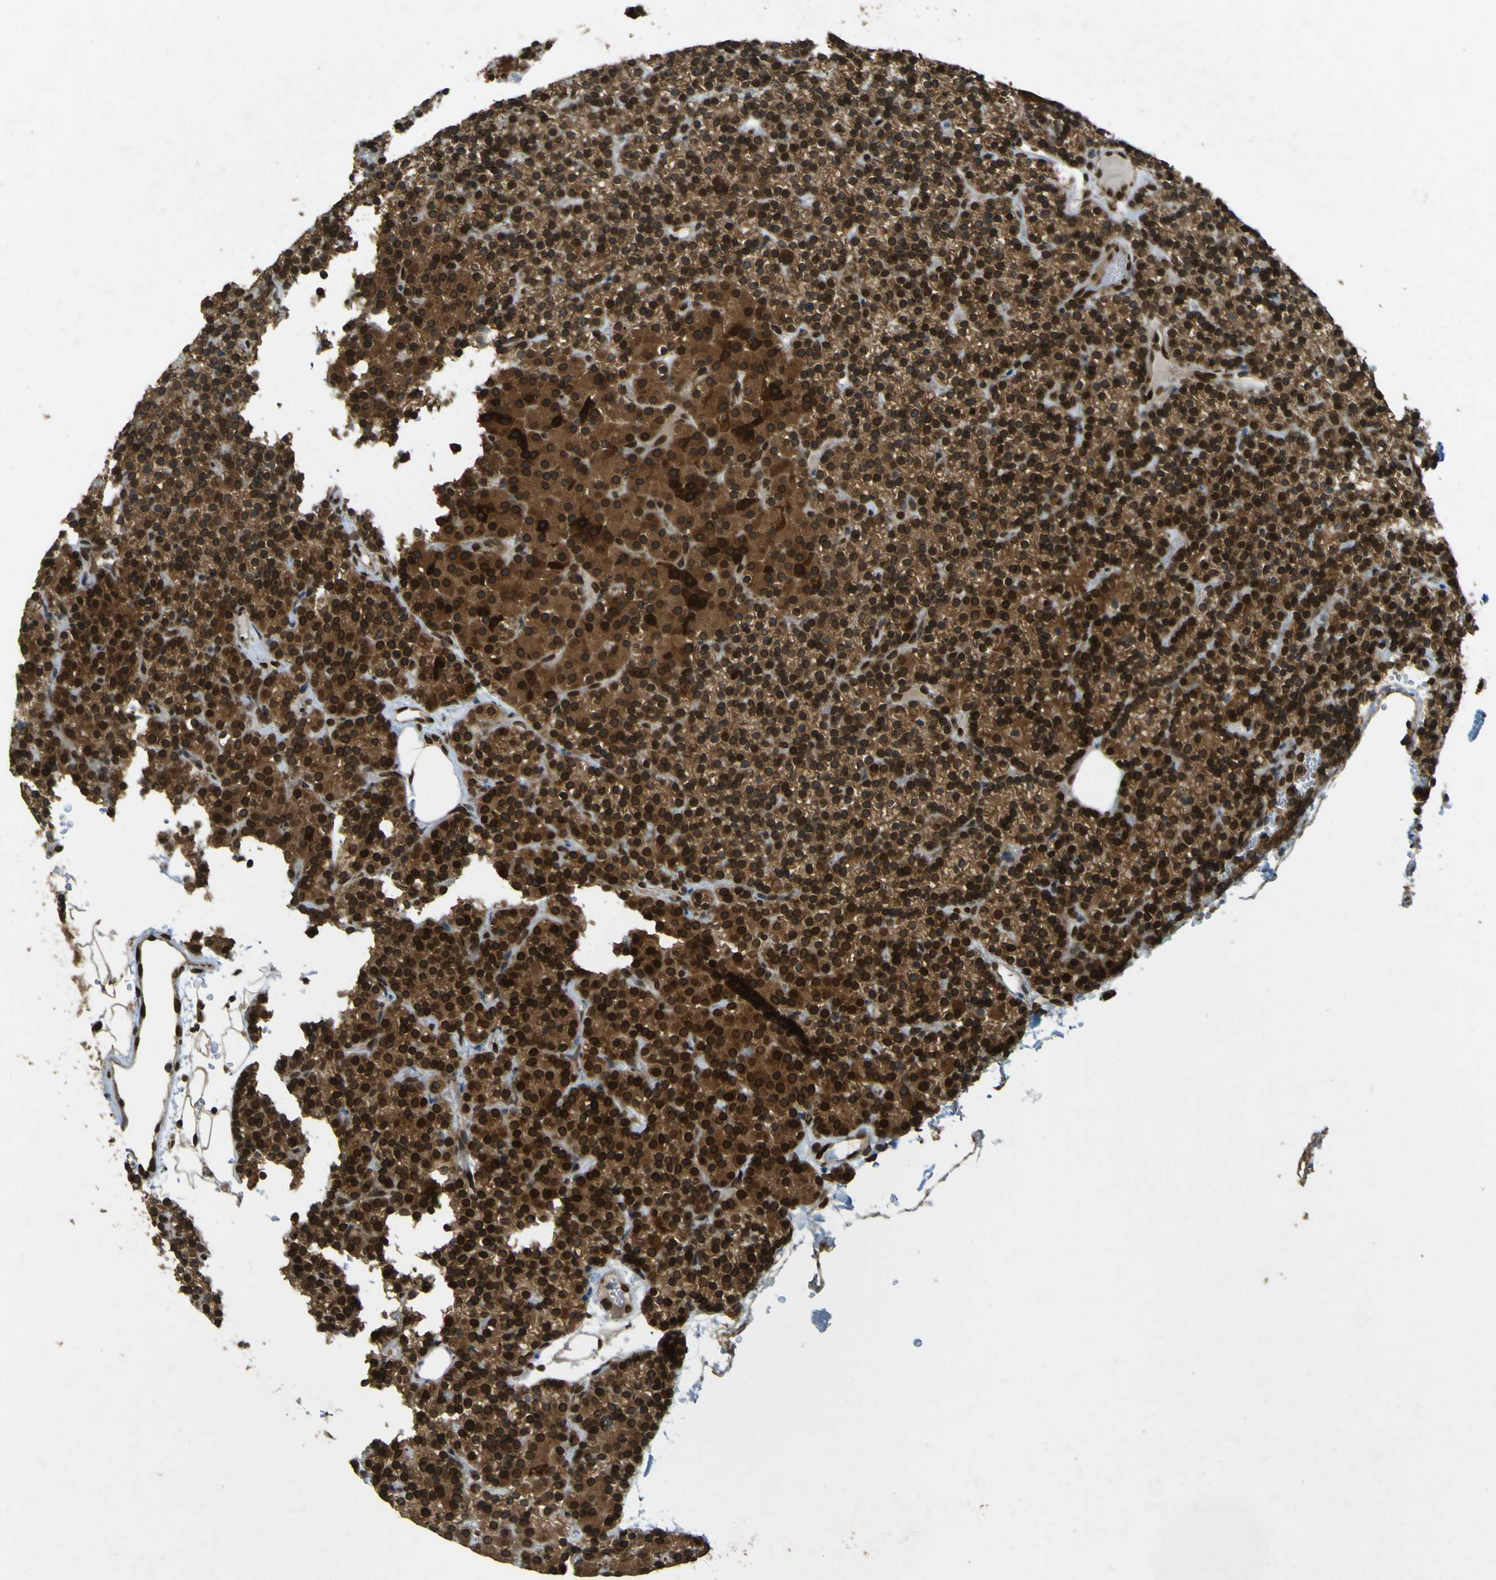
{"staining": {"intensity": "strong", "quantity": ">75%", "location": "cytoplasmic/membranous,nuclear"}, "tissue": "parathyroid gland", "cell_type": "Glandular cells", "image_type": "normal", "snomed": [{"axis": "morphology", "description": "Normal tissue, NOS"}, {"axis": "morphology", "description": "Hyperplasia, NOS"}, {"axis": "topography", "description": "Parathyroid gland"}], "caption": "A high amount of strong cytoplasmic/membranous,nuclear expression is present in about >75% of glandular cells in normal parathyroid gland.", "gene": "GALNT1", "patient": {"sex": "male", "age": 44}}